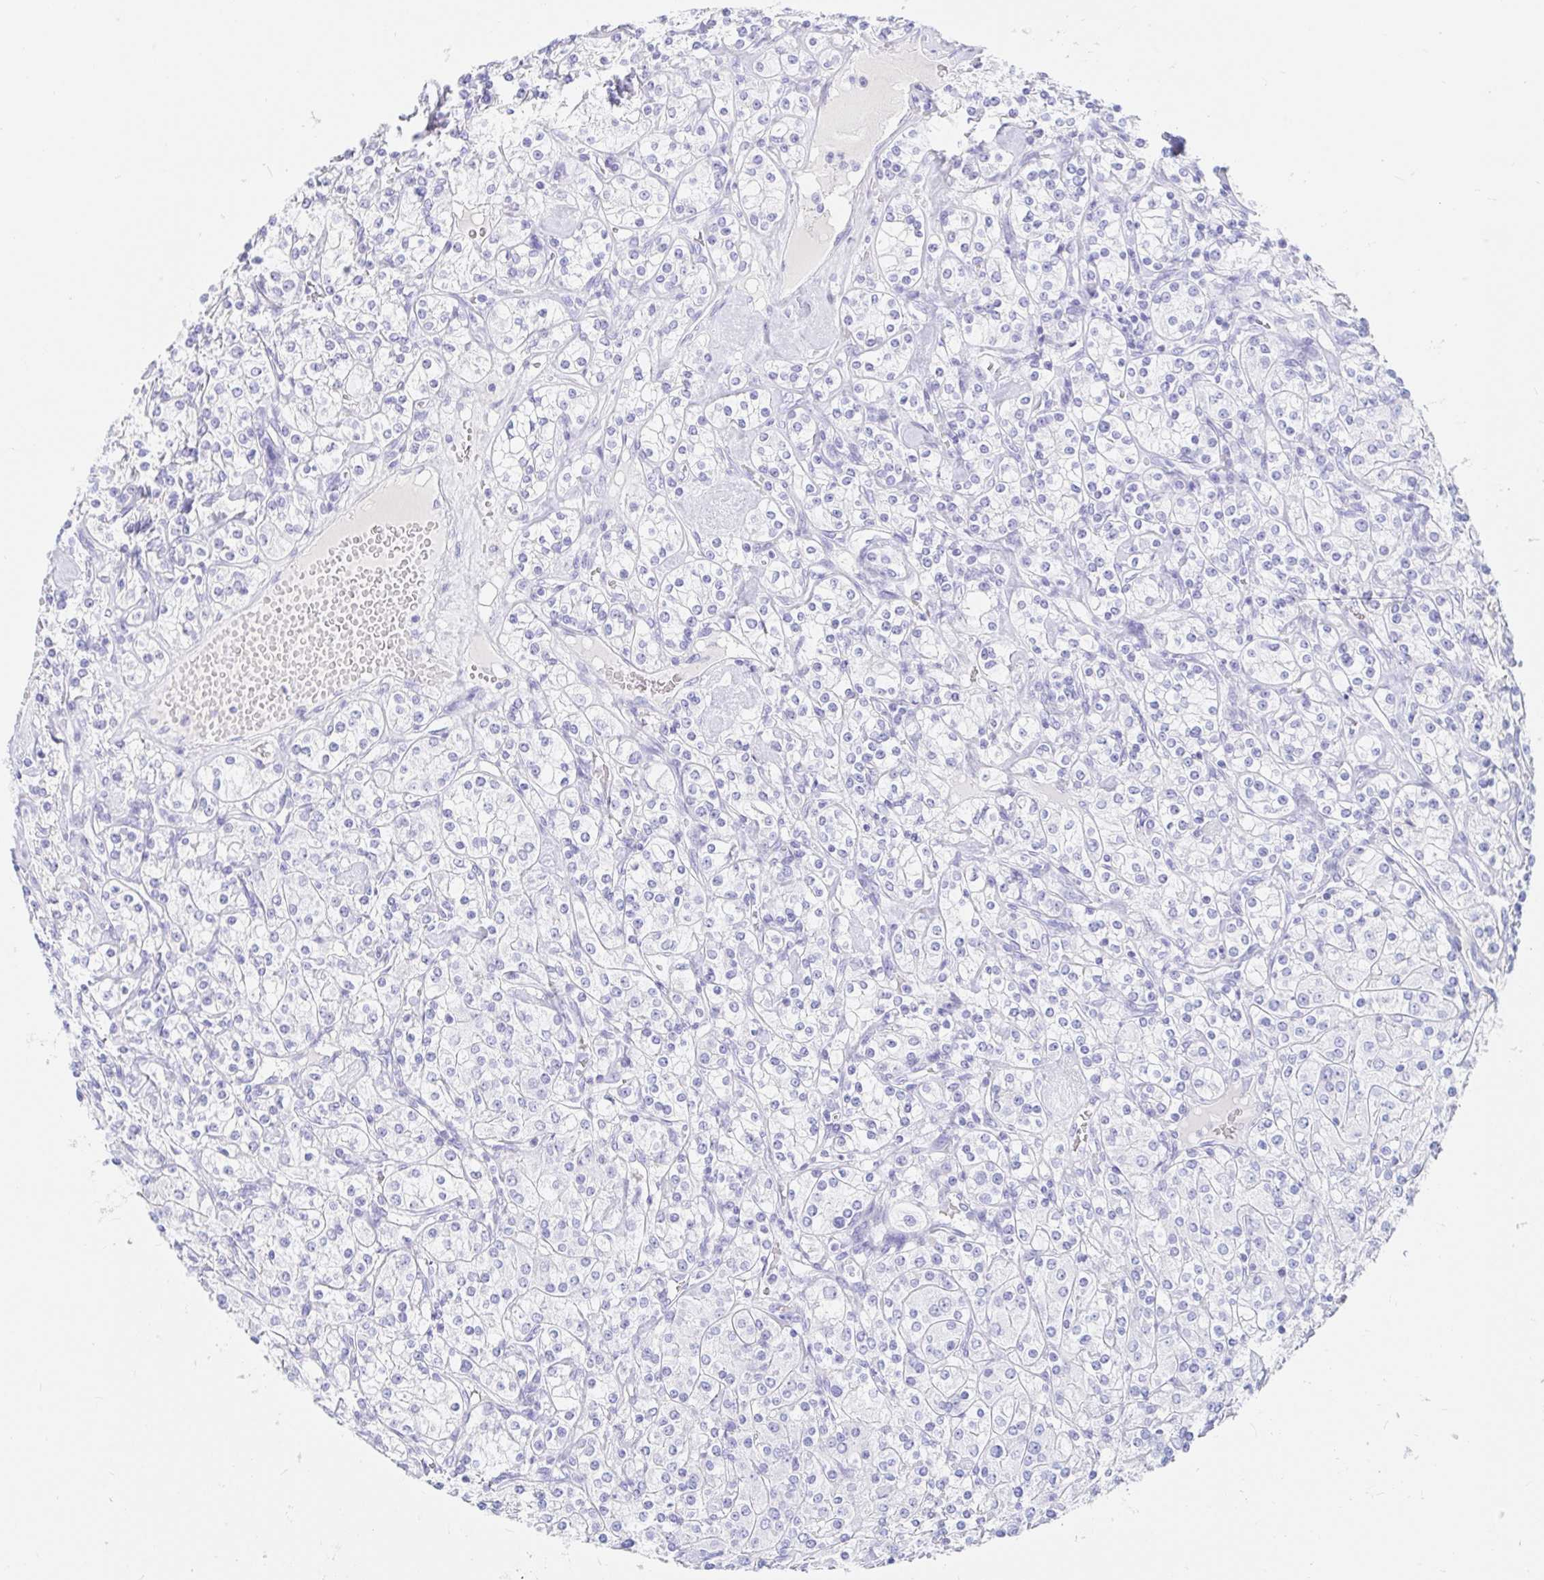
{"staining": {"intensity": "negative", "quantity": "none", "location": "none"}, "tissue": "renal cancer", "cell_type": "Tumor cells", "image_type": "cancer", "snomed": [{"axis": "morphology", "description": "Adenocarcinoma, NOS"}, {"axis": "topography", "description": "Kidney"}], "caption": "Immunohistochemistry (IHC) image of human adenocarcinoma (renal) stained for a protein (brown), which demonstrates no positivity in tumor cells.", "gene": "OR6T1", "patient": {"sex": "male", "age": 77}}